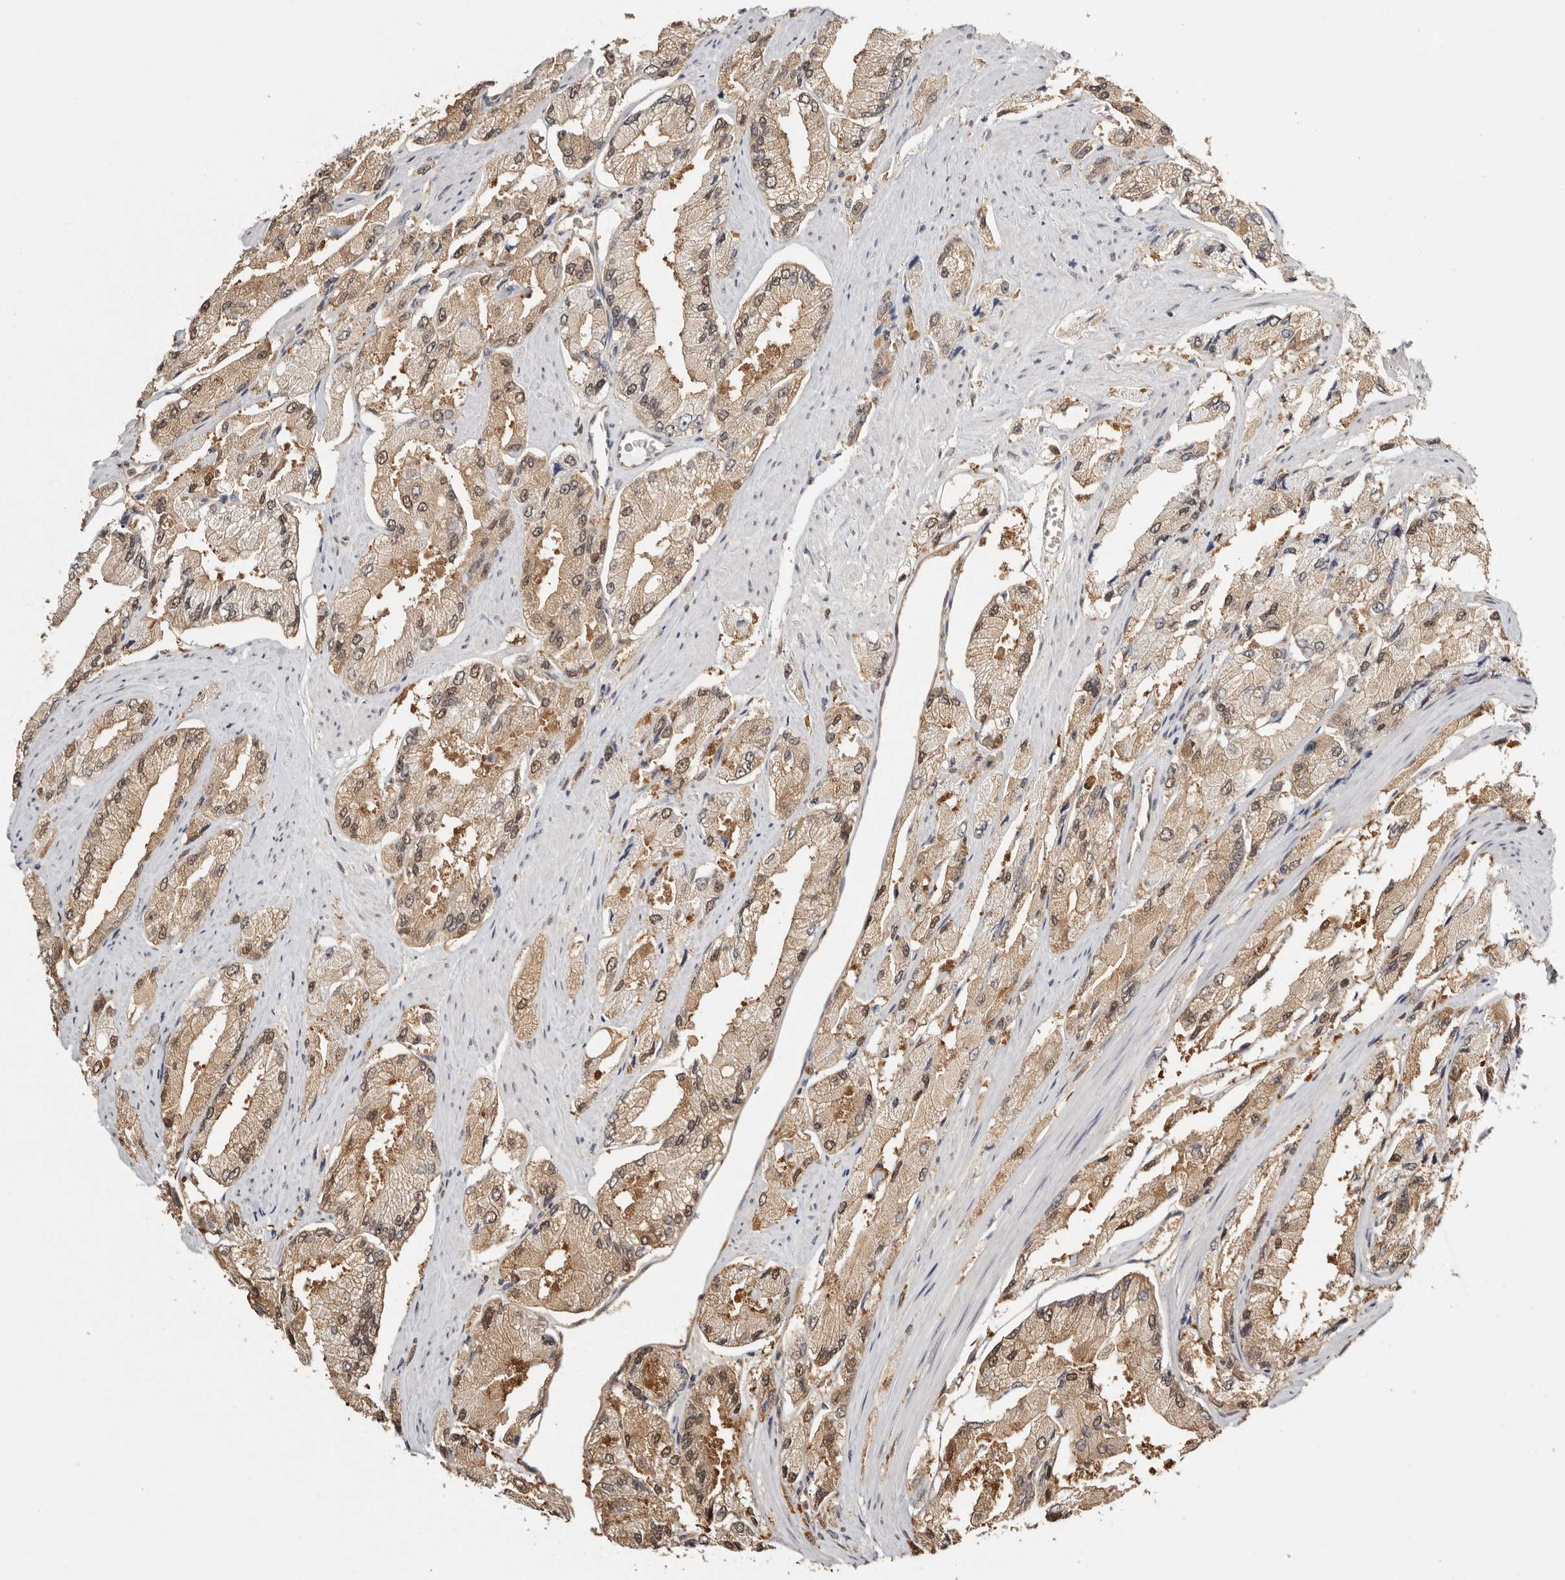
{"staining": {"intensity": "moderate", "quantity": ">75%", "location": "cytoplasmic/membranous,nuclear"}, "tissue": "prostate cancer", "cell_type": "Tumor cells", "image_type": "cancer", "snomed": [{"axis": "morphology", "description": "Adenocarcinoma, High grade"}, {"axis": "topography", "description": "Prostate"}], "caption": "An image of human high-grade adenocarcinoma (prostate) stained for a protein demonstrates moderate cytoplasmic/membranous and nuclear brown staining in tumor cells.", "gene": "PSMA5", "patient": {"sex": "male", "age": 58}}